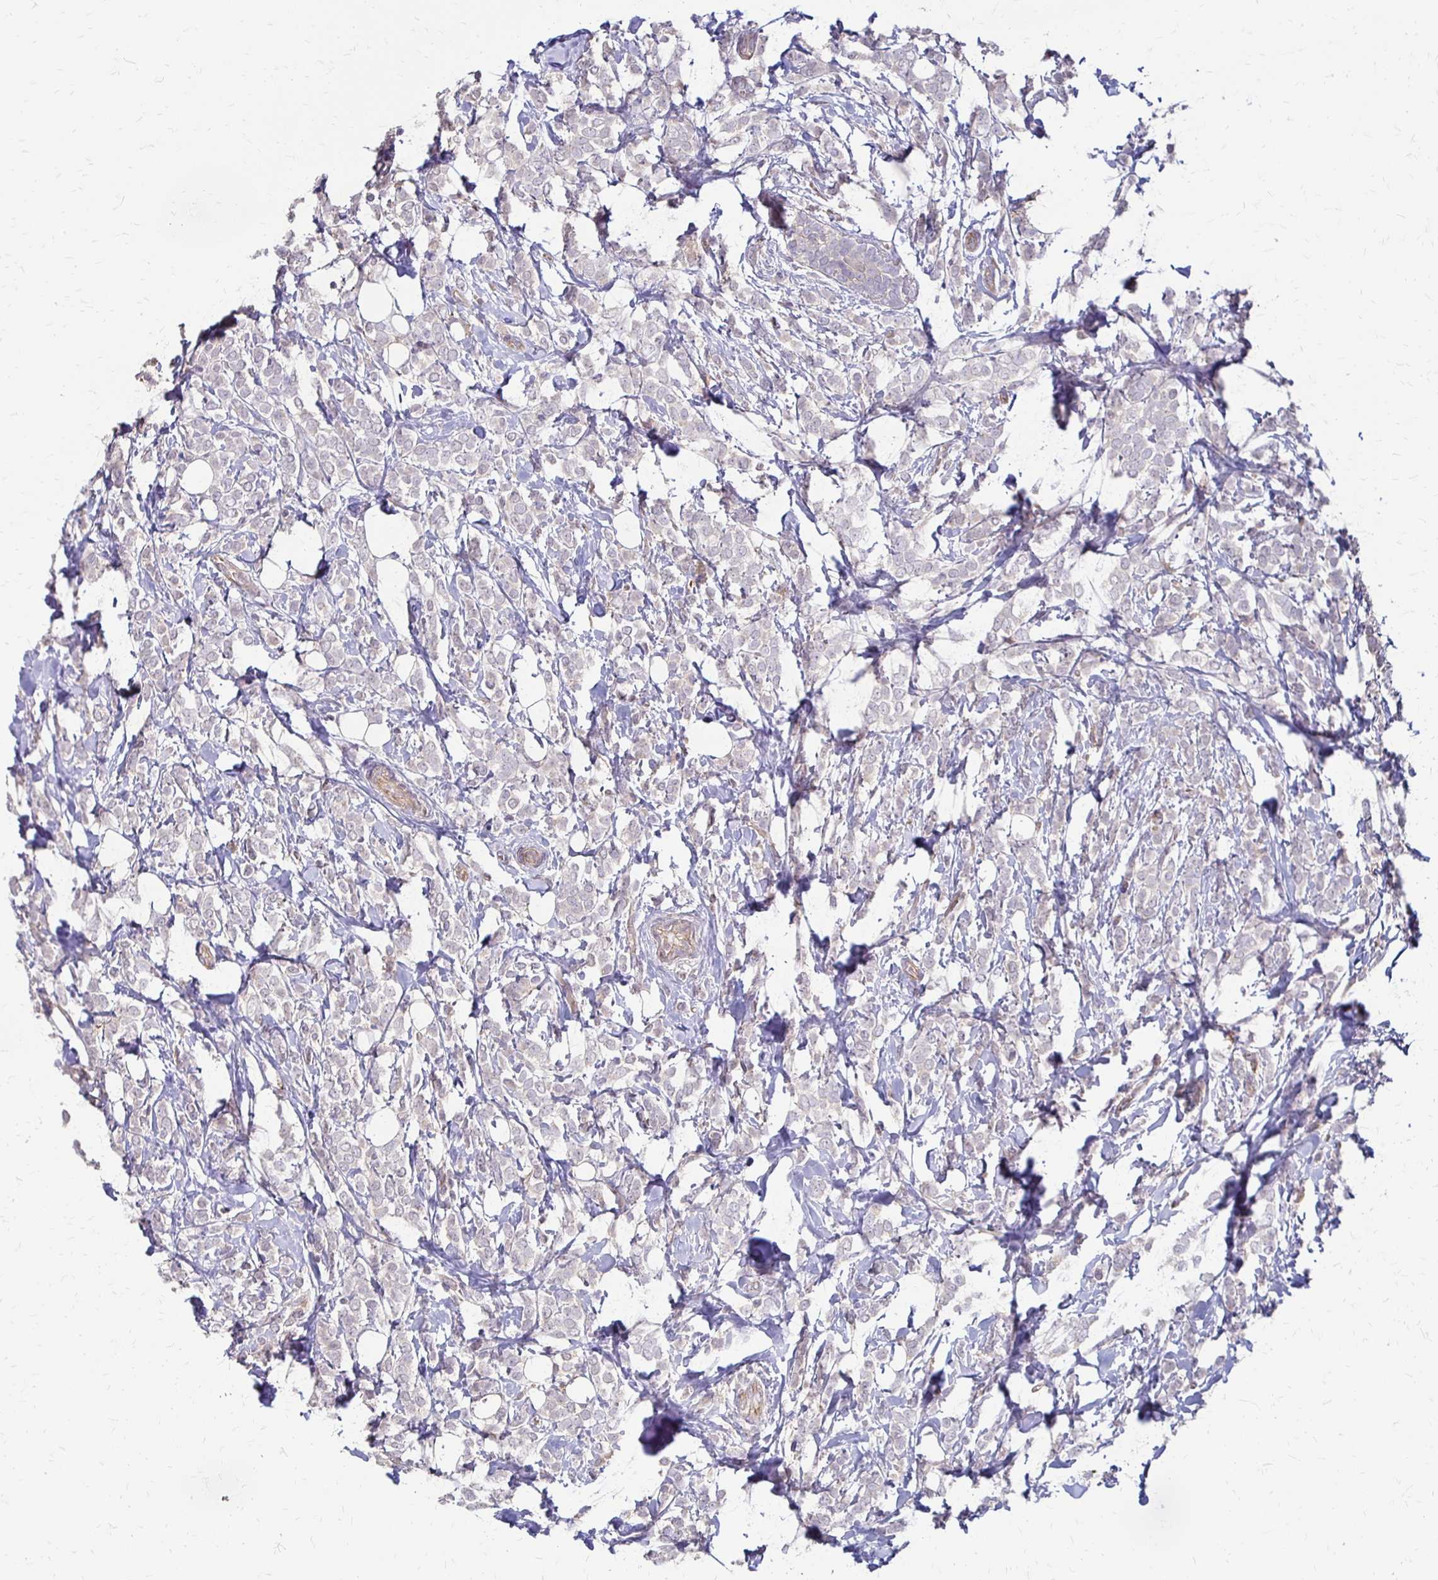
{"staining": {"intensity": "negative", "quantity": "none", "location": "none"}, "tissue": "breast cancer", "cell_type": "Tumor cells", "image_type": "cancer", "snomed": [{"axis": "morphology", "description": "Lobular carcinoma"}, {"axis": "topography", "description": "Breast"}], "caption": "Photomicrograph shows no significant protein expression in tumor cells of lobular carcinoma (breast).", "gene": "CFL2", "patient": {"sex": "female", "age": 49}}